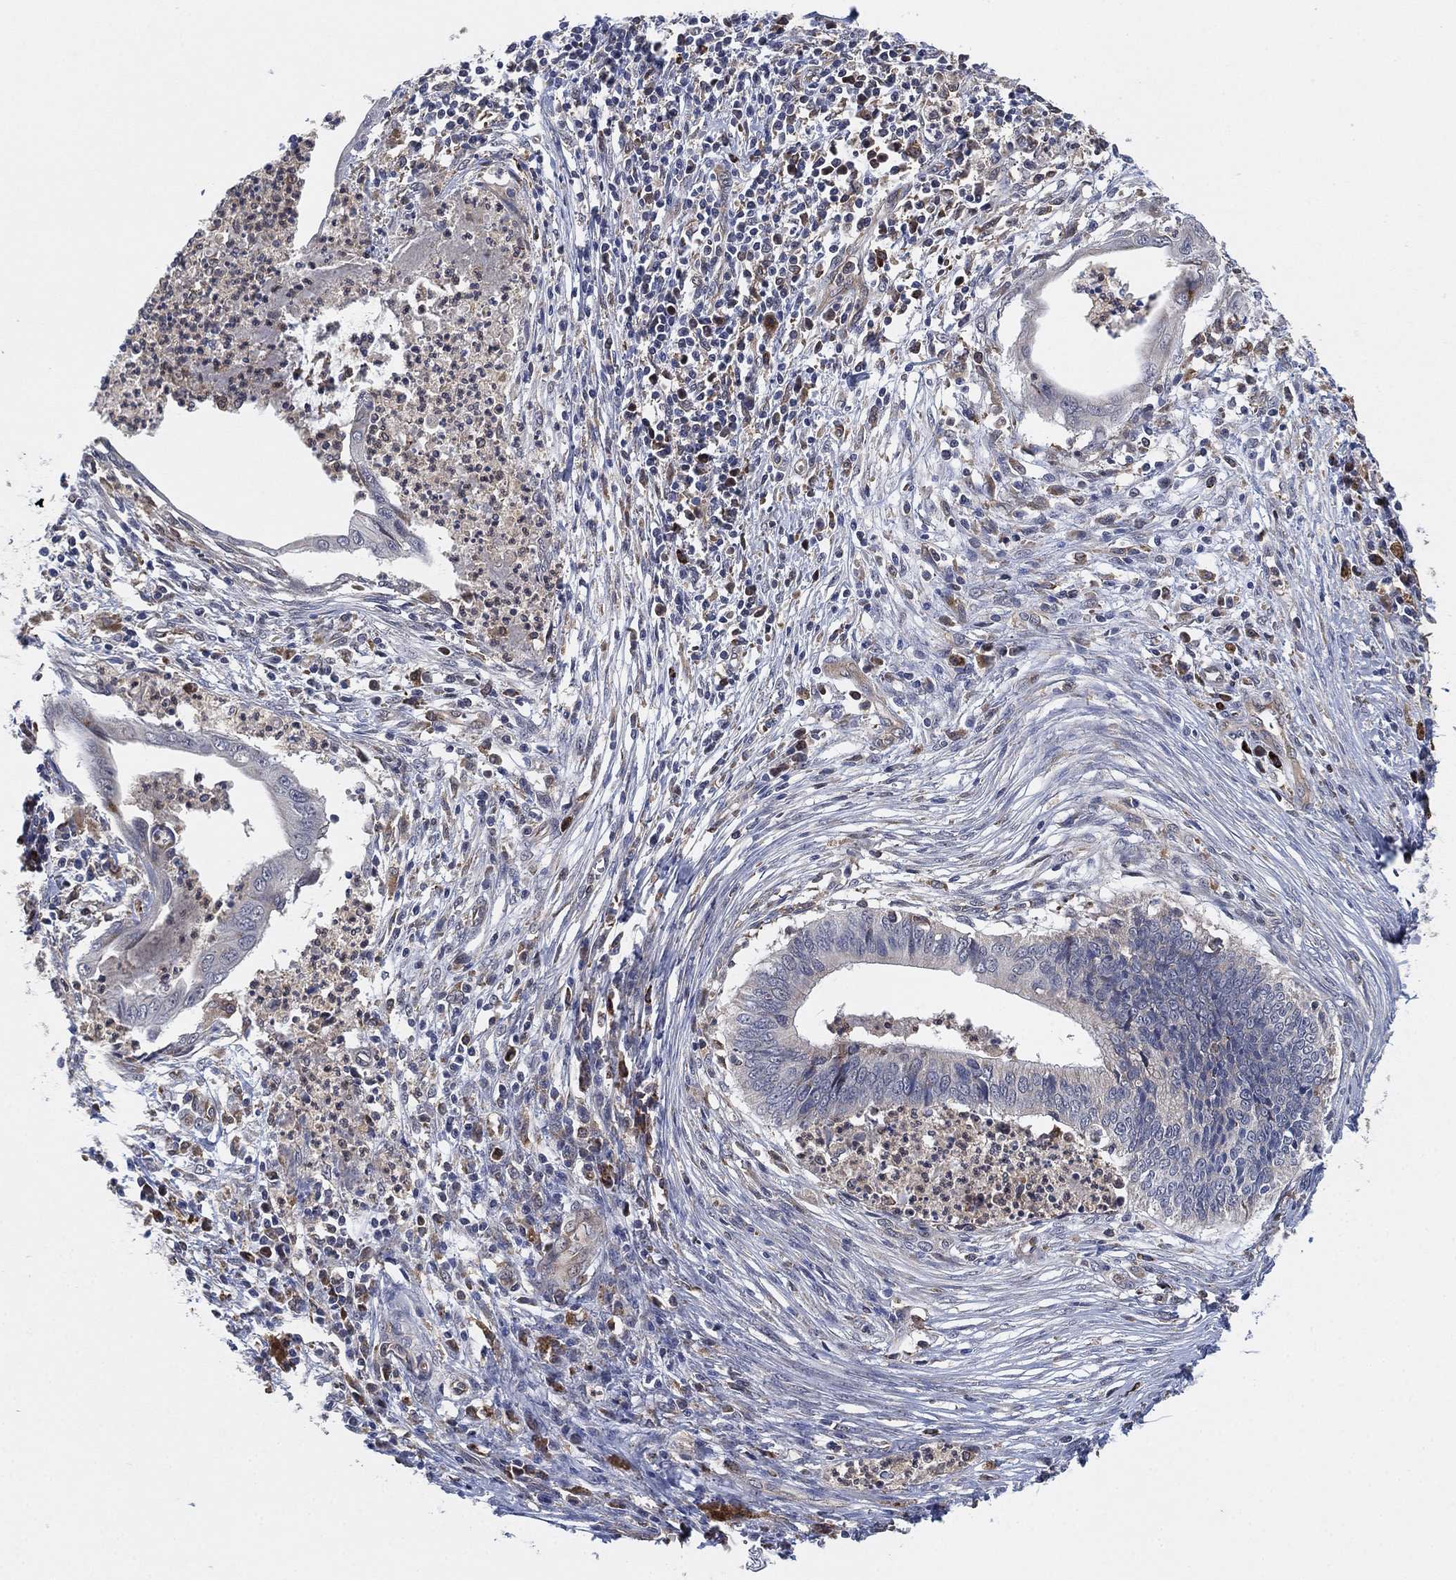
{"staining": {"intensity": "negative", "quantity": "none", "location": "none"}, "tissue": "cervical cancer", "cell_type": "Tumor cells", "image_type": "cancer", "snomed": [{"axis": "morphology", "description": "Adenocarcinoma, NOS"}, {"axis": "topography", "description": "Cervix"}], "caption": "High magnification brightfield microscopy of cervical cancer (adenocarcinoma) stained with DAB (3,3'-diaminobenzidine) (brown) and counterstained with hematoxylin (blue): tumor cells show no significant positivity. Brightfield microscopy of immunohistochemistry stained with DAB (3,3'-diaminobenzidine) (brown) and hematoxylin (blue), captured at high magnification.", "gene": "FES", "patient": {"sex": "female", "age": 42}}